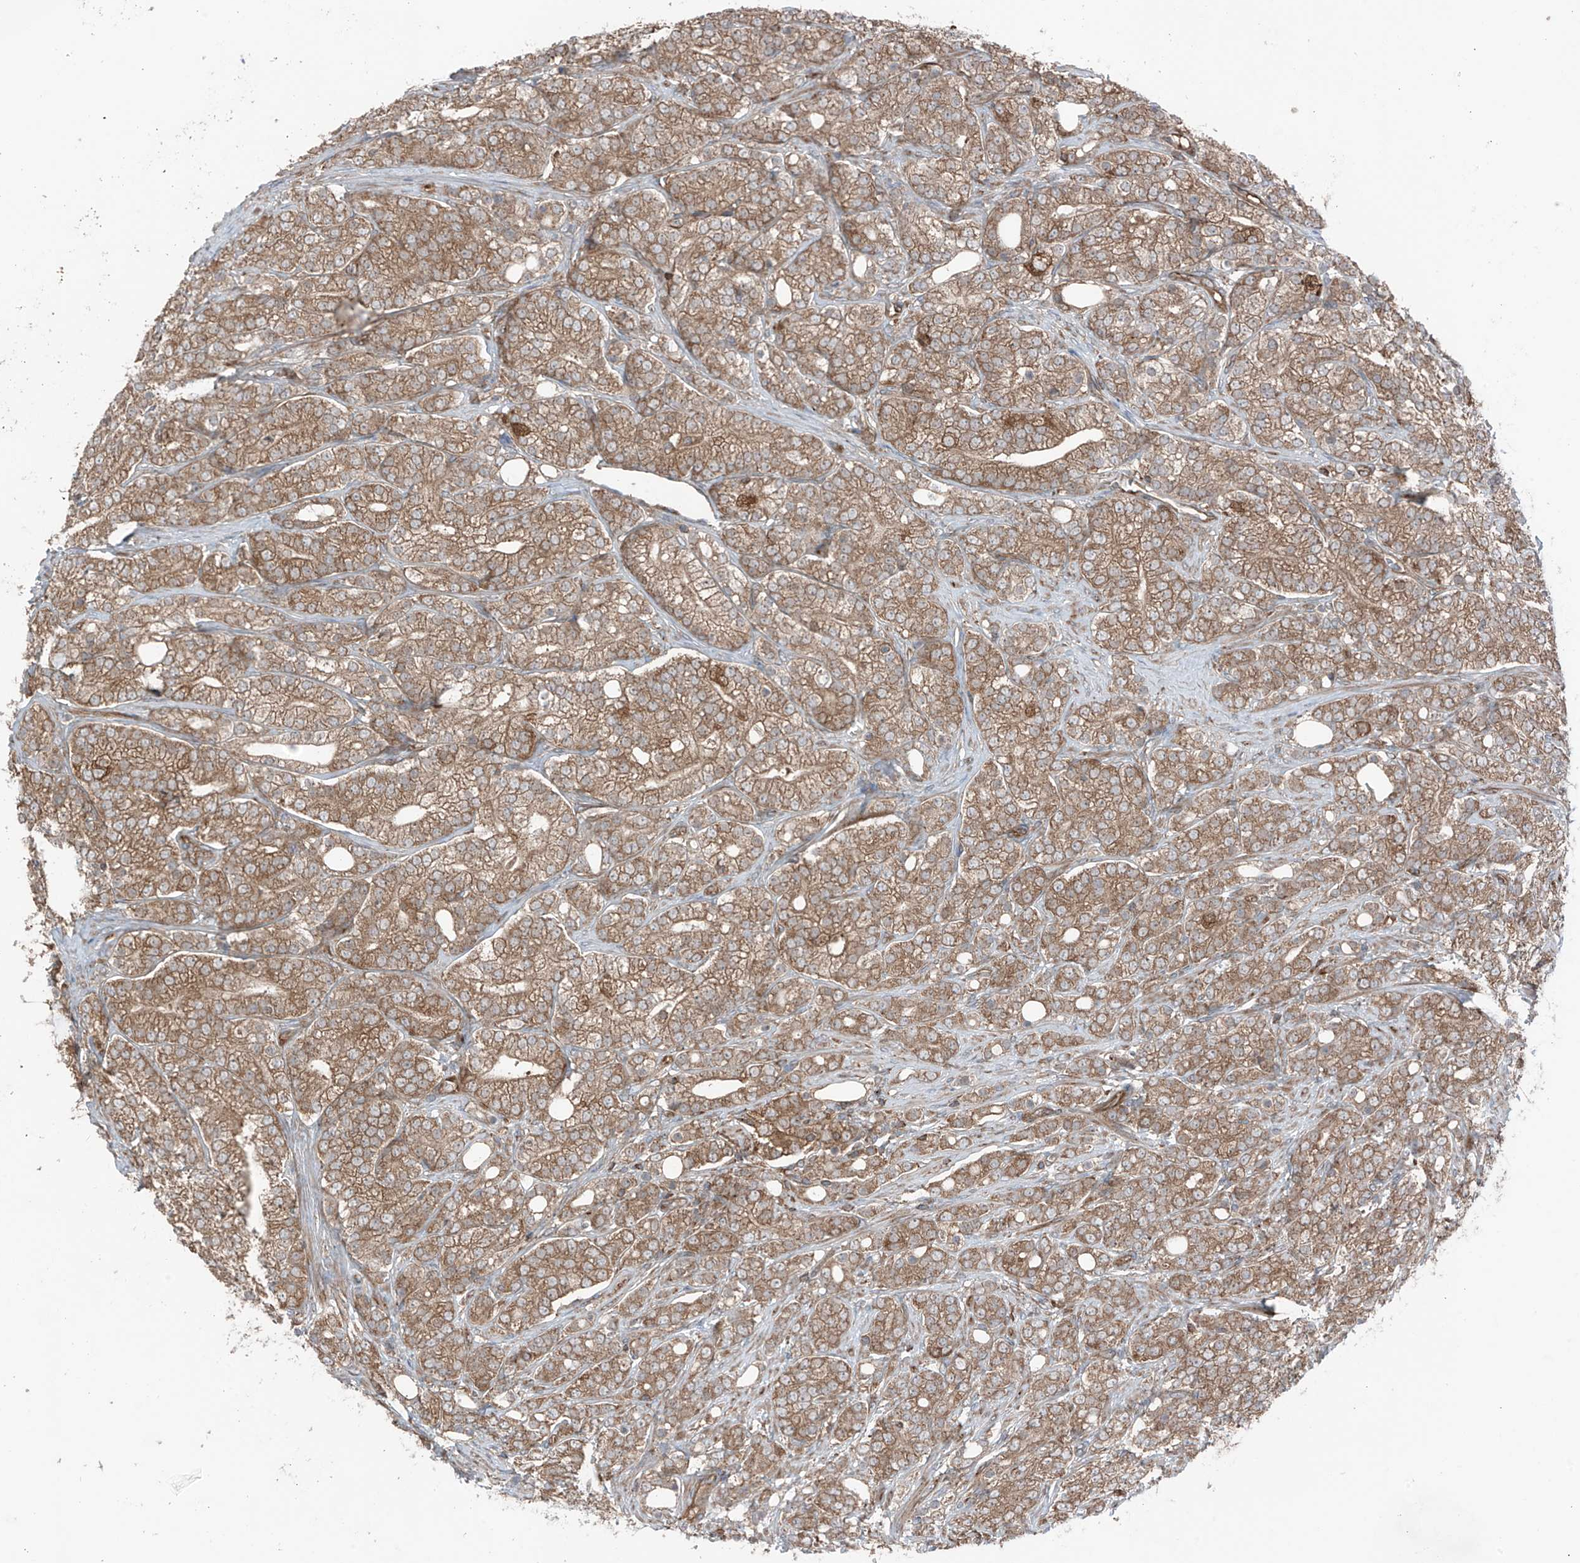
{"staining": {"intensity": "moderate", "quantity": ">75%", "location": "cytoplasmic/membranous"}, "tissue": "prostate cancer", "cell_type": "Tumor cells", "image_type": "cancer", "snomed": [{"axis": "morphology", "description": "Adenocarcinoma, High grade"}, {"axis": "topography", "description": "Prostate"}], "caption": "Protein positivity by immunohistochemistry displays moderate cytoplasmic/membranous staining in about >75% of tumor cells in prostate cancer.", "gene": "TXNDC9", "patient": {"sex": "male", "age": 57}}